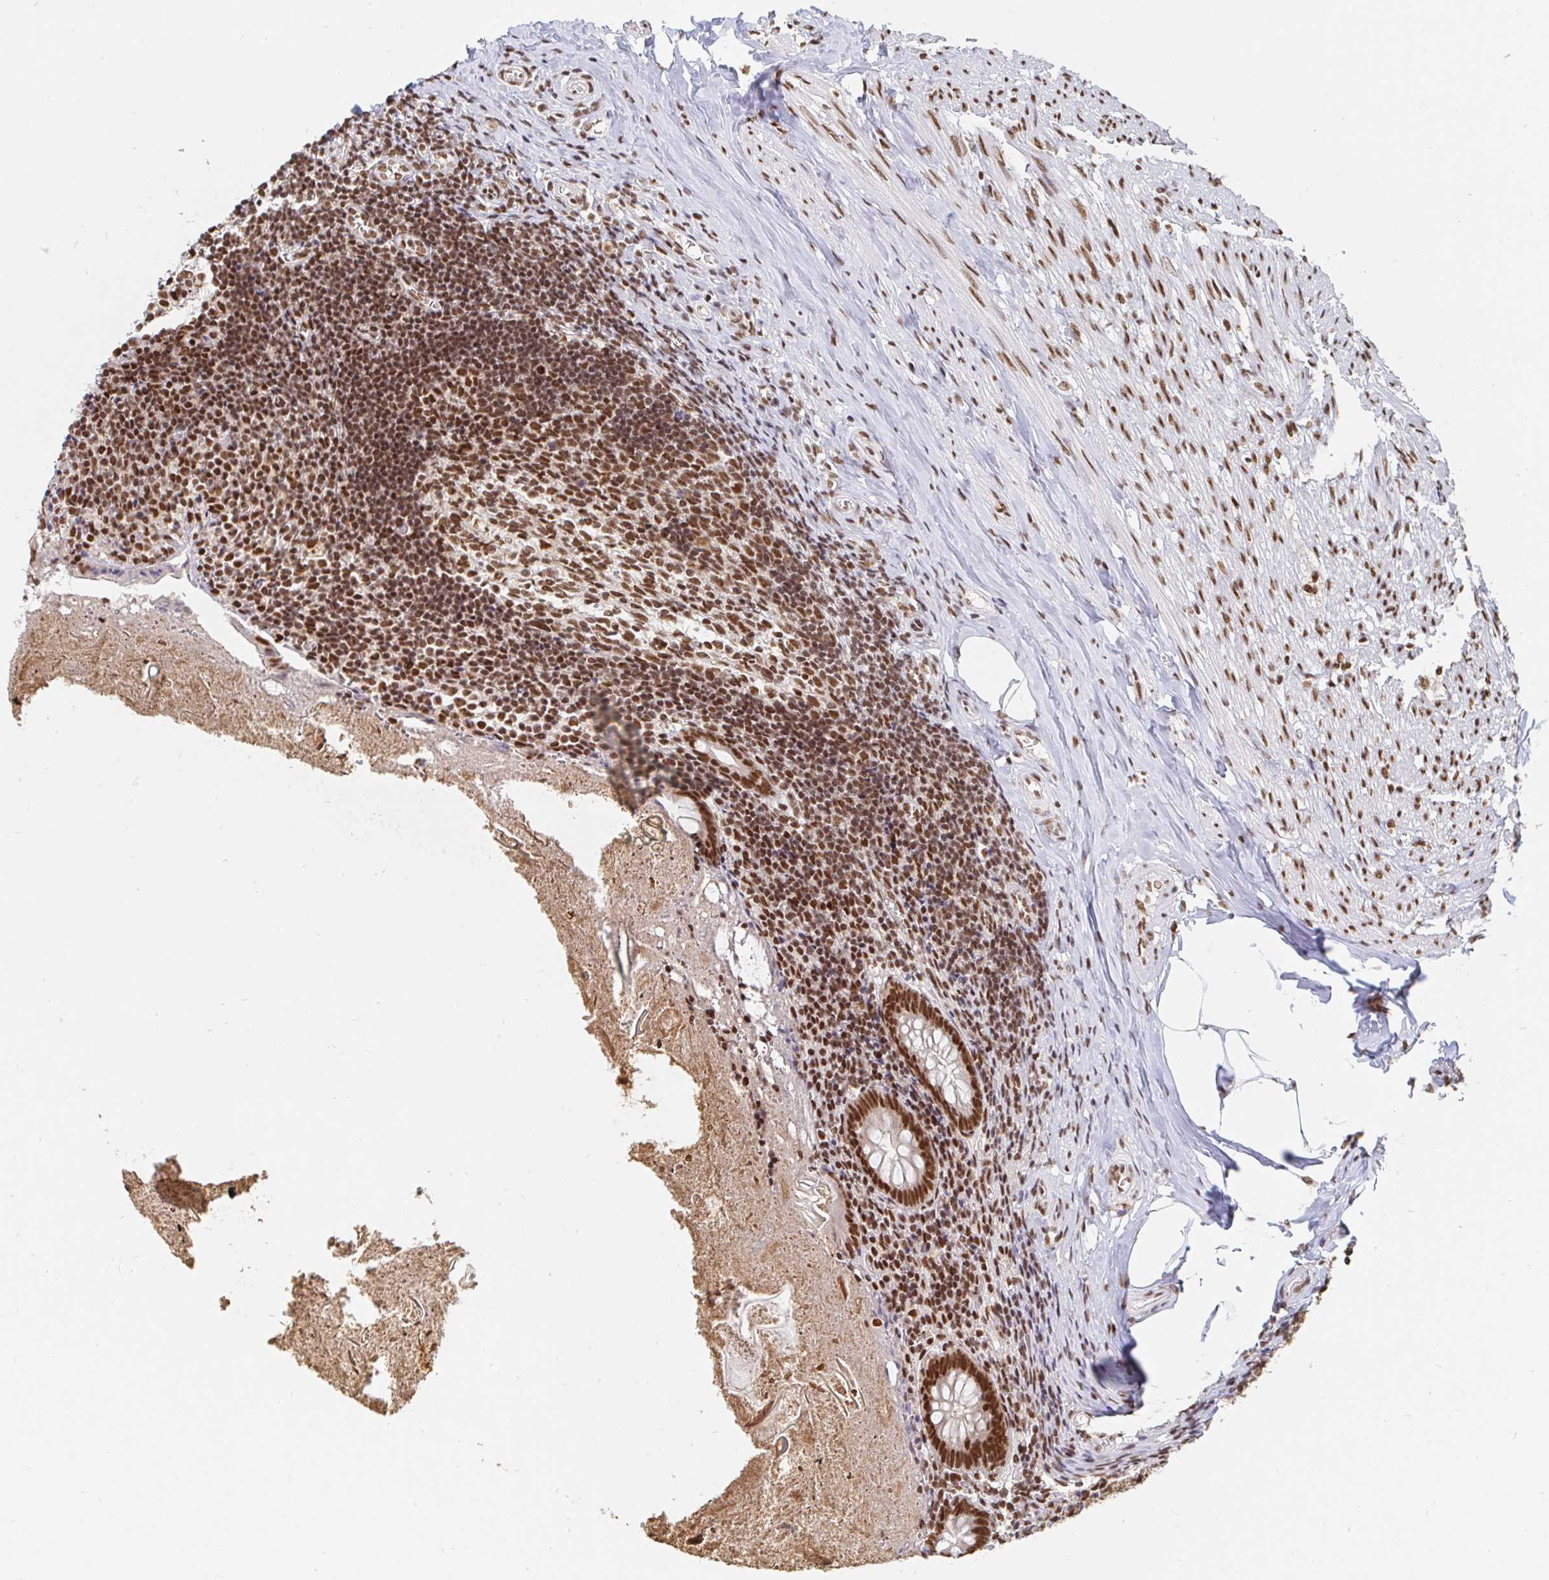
{"staining": {"intensity": "strong", "quantity": ">75%", "location": "nuclear"}, "tissue": "appendix", "cell_type": "Glandular cells", "image_type": "normal", "snomed": [{"axis": "morphology", "description": "Normal tissue, NOS"}, {"axis": "topography", "description": "Appendix"}], "caption": "An image of appendix stained for a protein shows strong nuclear brown staining in glandular cells. The staining is performed using DAB (3,3'-diaminobenzidine) brown chromogen to label protein expression. The nuclei are counter-stained blue using hematoxylin.", "gene": "RBMXL1", "patient": {"sex": "female", "age": 17}}